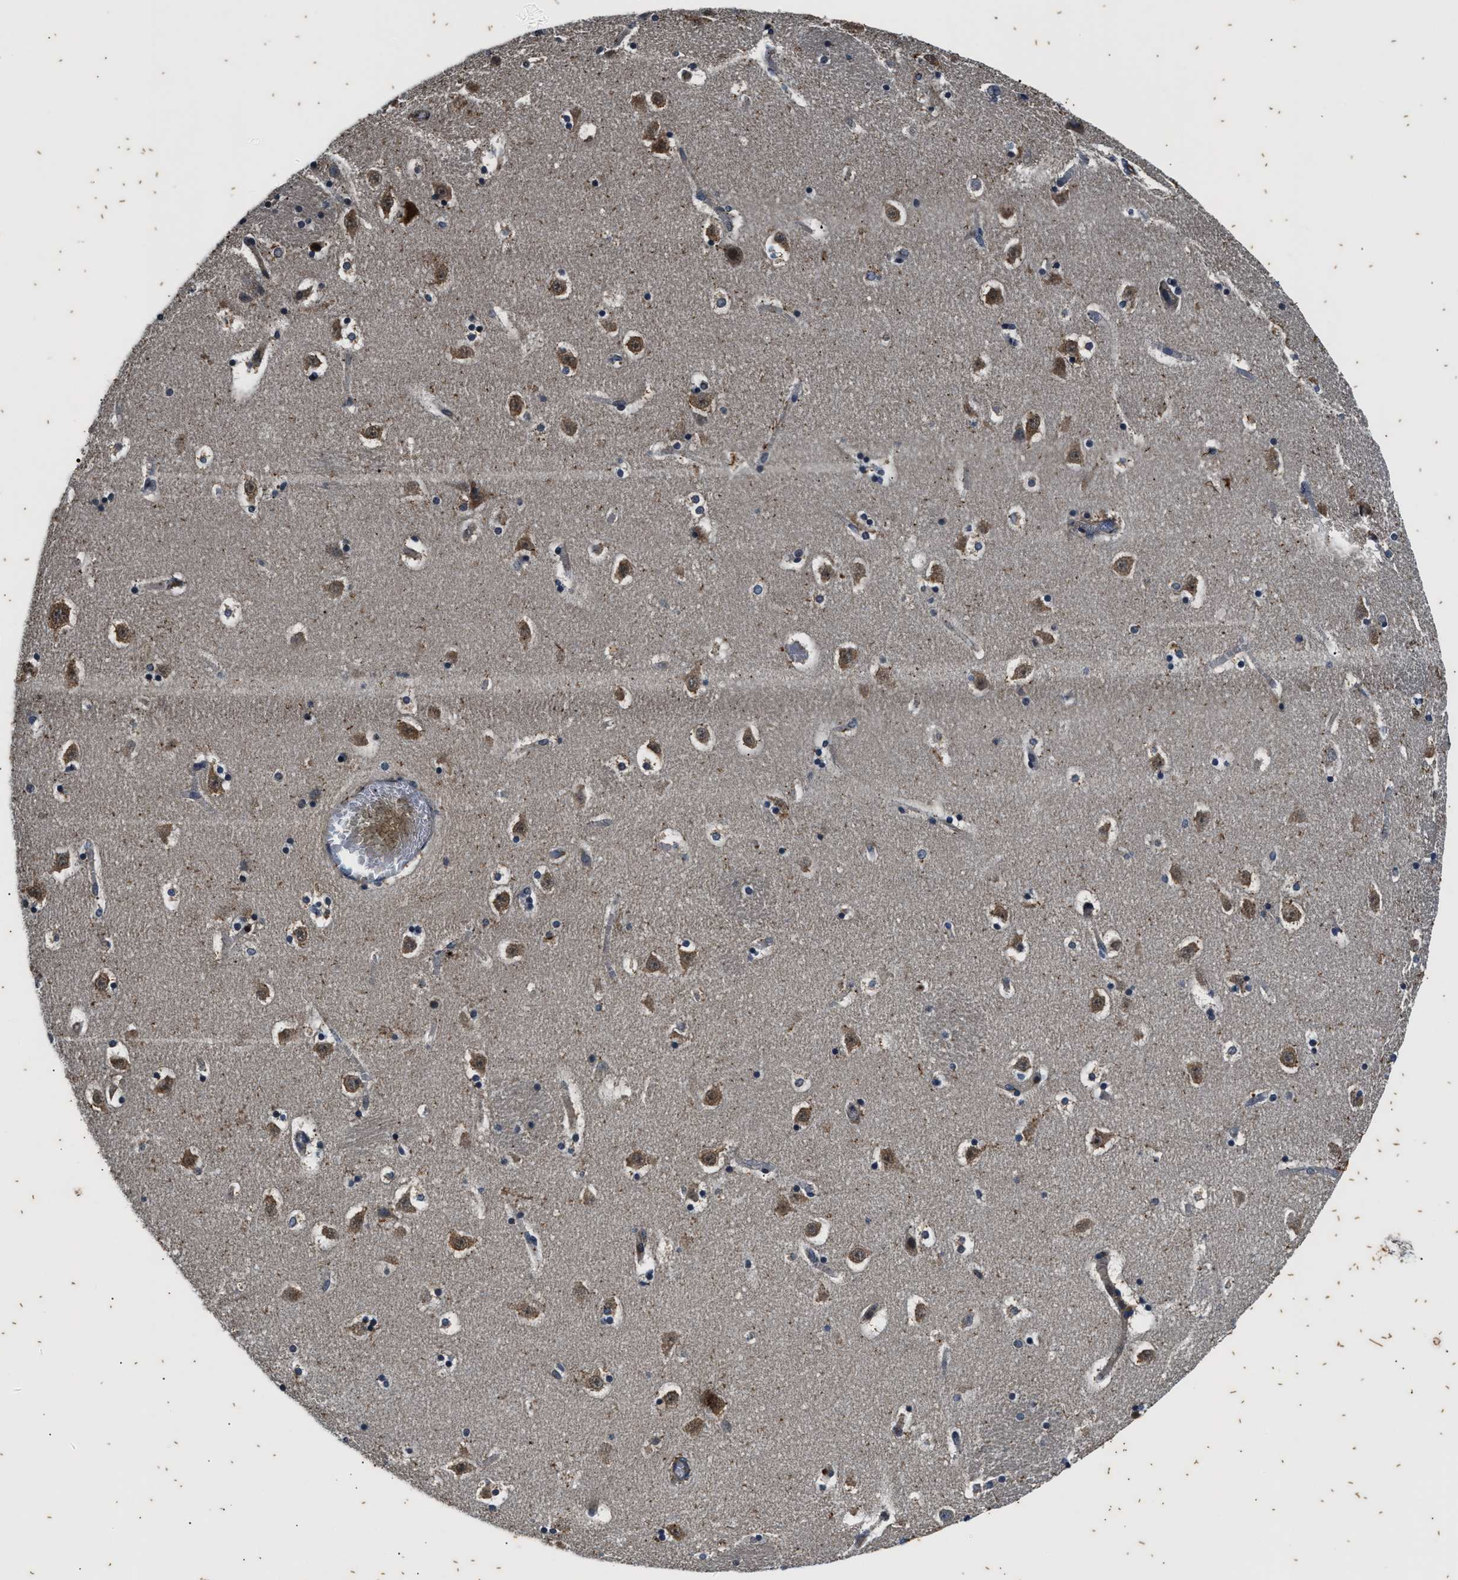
{"staining": {"intensity": "negative", "quantity": "none", "location": "none"}, "tissue": "caudate", "cell_type": "Glial cells", "image_type": "normal", "snomed": [{"axis": "morphology", "description": "Normal tissue, NOS"}, {"axis": "topography", "description": "Lateral ventricle wall"}], "caption": "High power microscopy photomicrograph of an IHC histopathology image of benign caudate, revealing no significant staining in glial cells.", "gene": "PTPN7", "patient": {"sex": "male", "age": 45}}